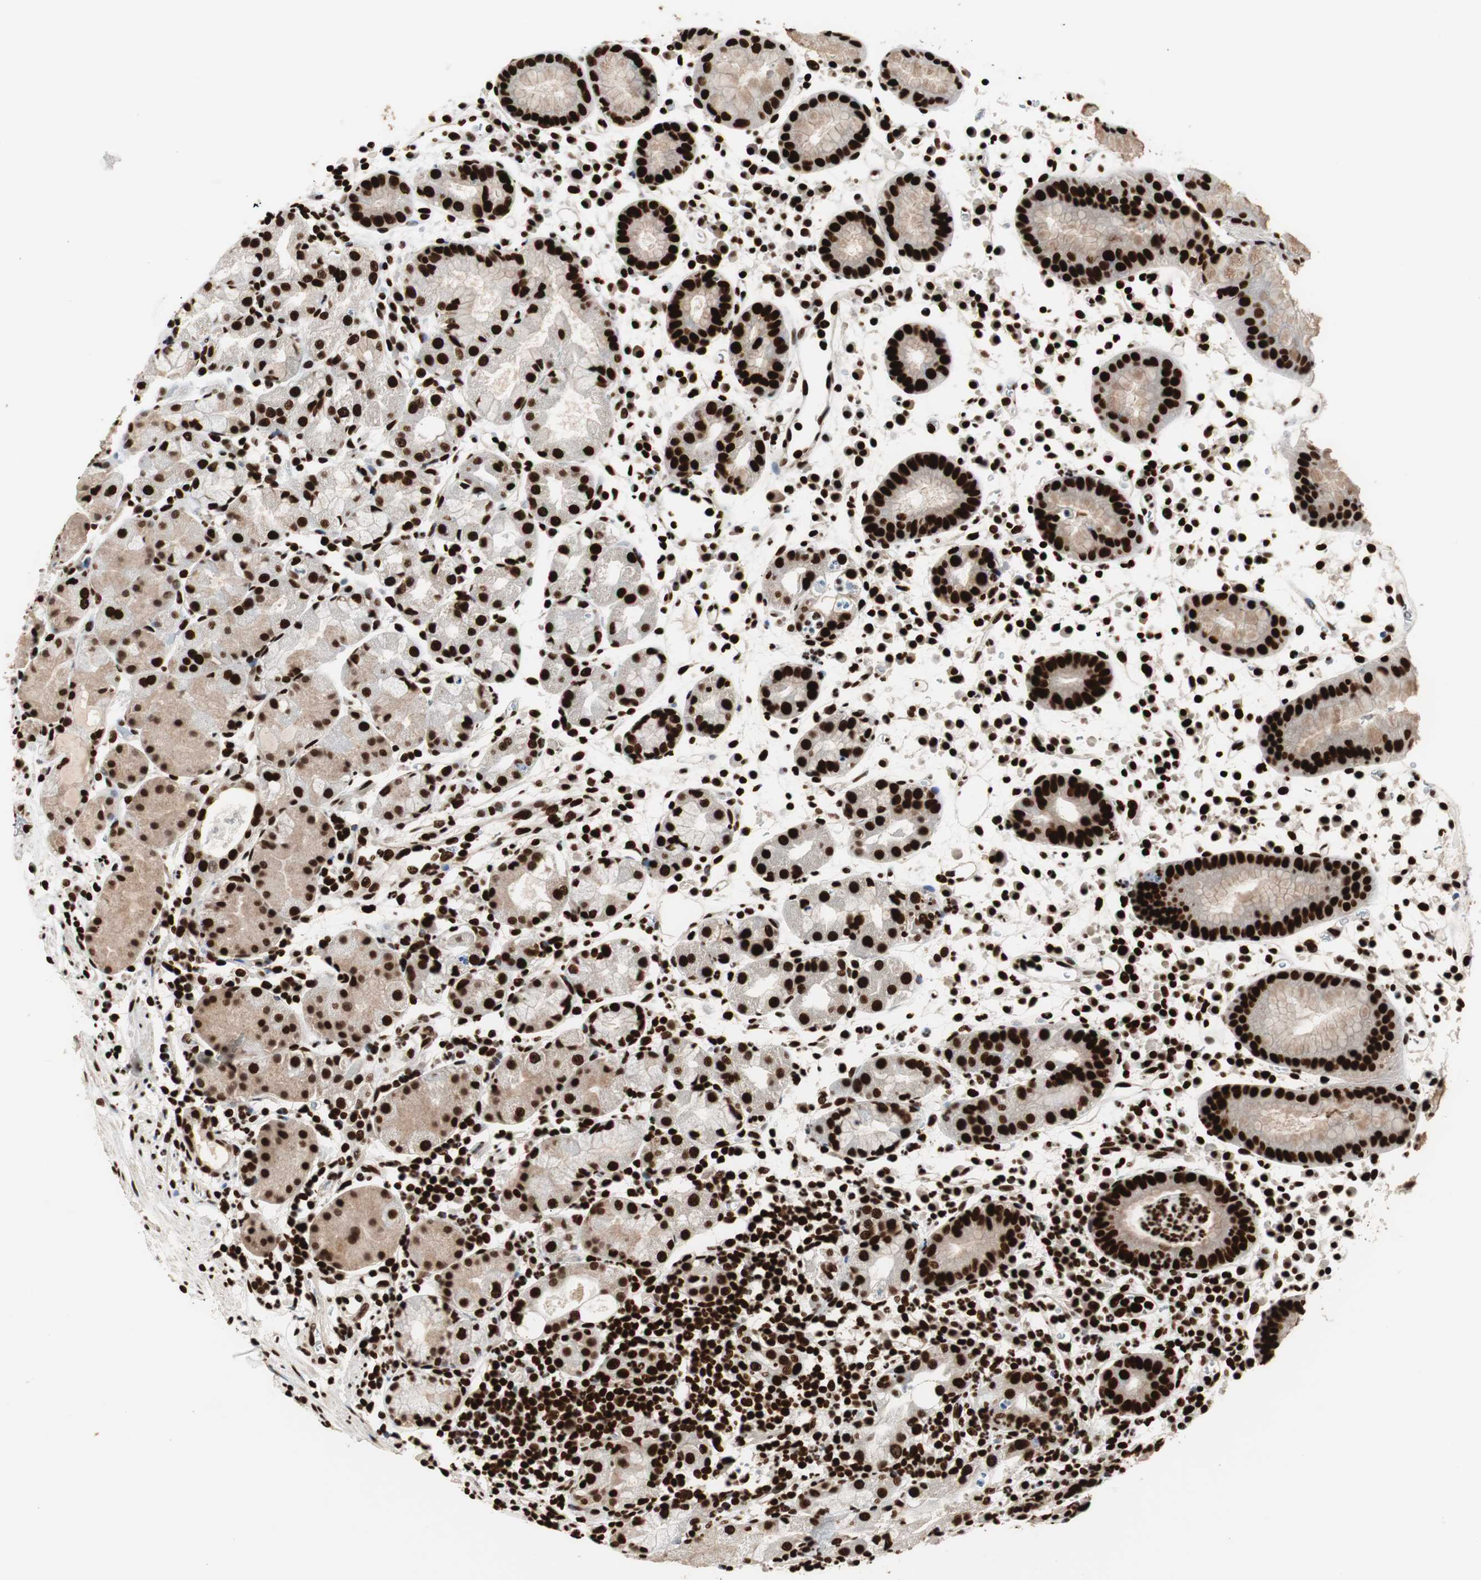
{"staining": {"intensity": "strong", "quantity": ">75%", "location": "cytoplasmic/membranous,nuclear"}, "tissue": "stomach", "cell_type": "Glandular cells", "image_type": "normal", "snomed": [{"axis": "morphology", "description": "Normal tissue, NOS"}, {"axis": "topography", "description": "Stomach"}, {"axis": "topography", "description": "Stomach, lower"}], "caption": "Immunohistochemistry (IHC) of unremarkable stomach demonstrates high levels of strong cytoplasmic/membranous,nuclear staining in about >75% of glandular cells.", "gene": "MTA2", "patient": {"sex": "female", "age": 75}}